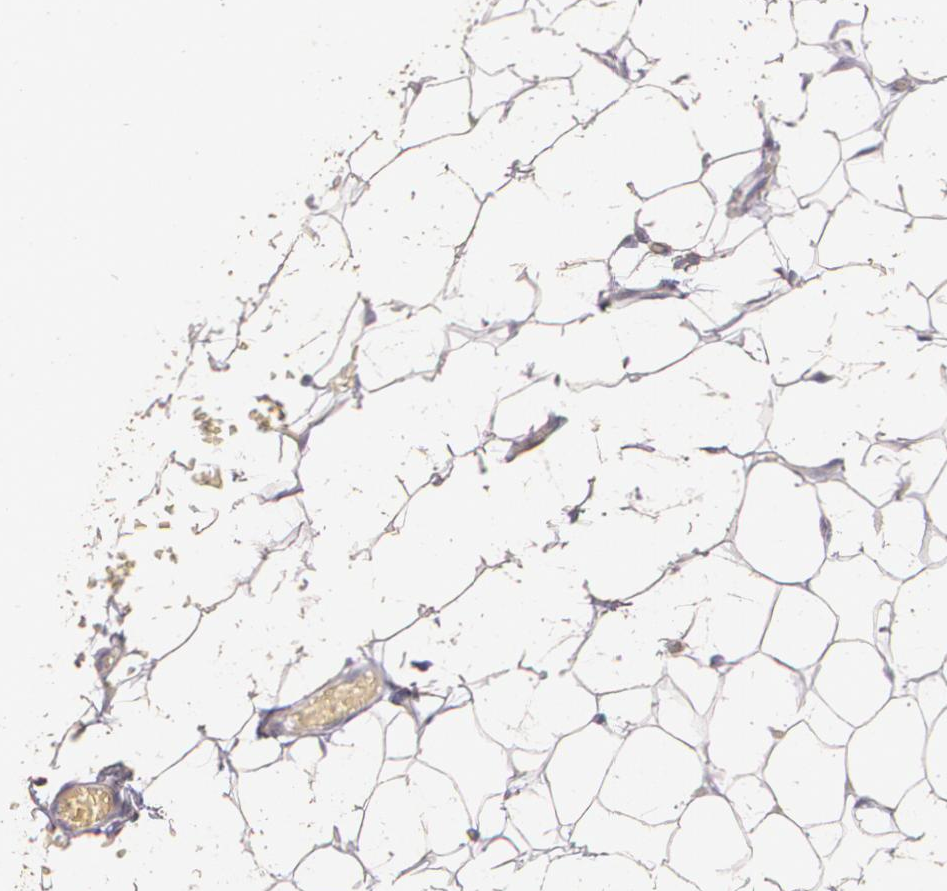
{"staining": {"intensity": "negative", "quantity": "none", "location": "none"}, "tissue": "adipose tissue", "cell_type": "Adipocytes", "image_type": "normal", "snomed": [{"axis": "morphology", "description": "Normal tissue, NOS"}, {"axis": "topography", "description": "Soft tissue"}], "caption": "The image reveals no significant staining in adipocytes of adipose tissue. (DAB immunohistochemistry (IHC) visualized using brightfield microscopy, high magnification).", "gene": "TGFBR1", "patient": {"sex": "male", "age": 26}}